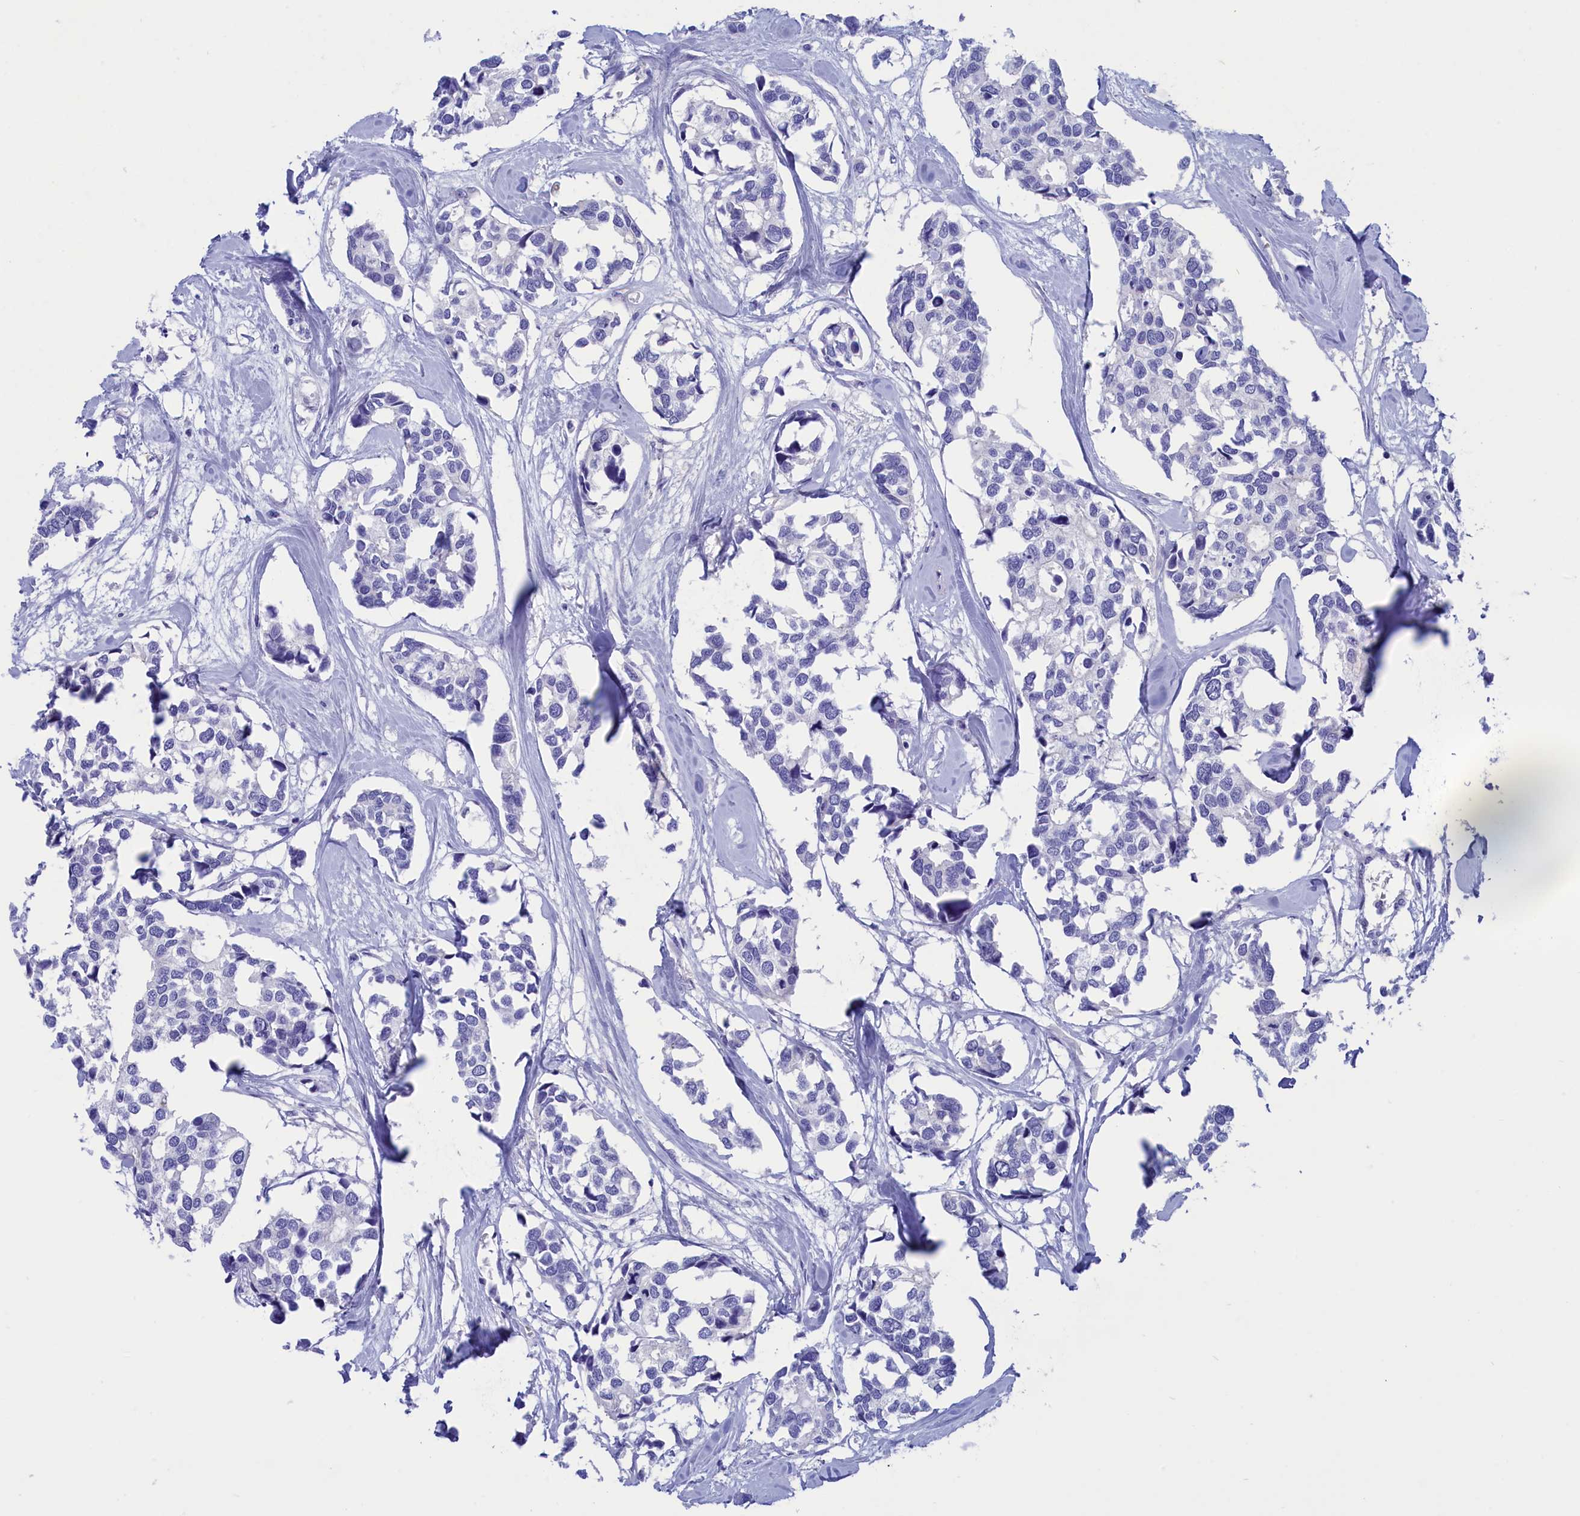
{"staining": {"intensity": "negative", "quantity": "none", "location": "none"}, "tissue": "breast cancer", "cell_type": "Tumor cells", "image_type": "cancer", "snomed": [{"axis": "morphology", "description": "Duct carcinoma"}, {"axis": "topography", "description": "Breast"}], "caption": "DAB immunohistochemical staining of human breast cancer (infiltrating ductal carcinoma) reveals no significant expression in tumor cells. (Immunohistochemistry (ihc), brightfield microscopy, high magnification).", "gene": "VPS35L", "patient": {"sex": "female", "age": 83}}